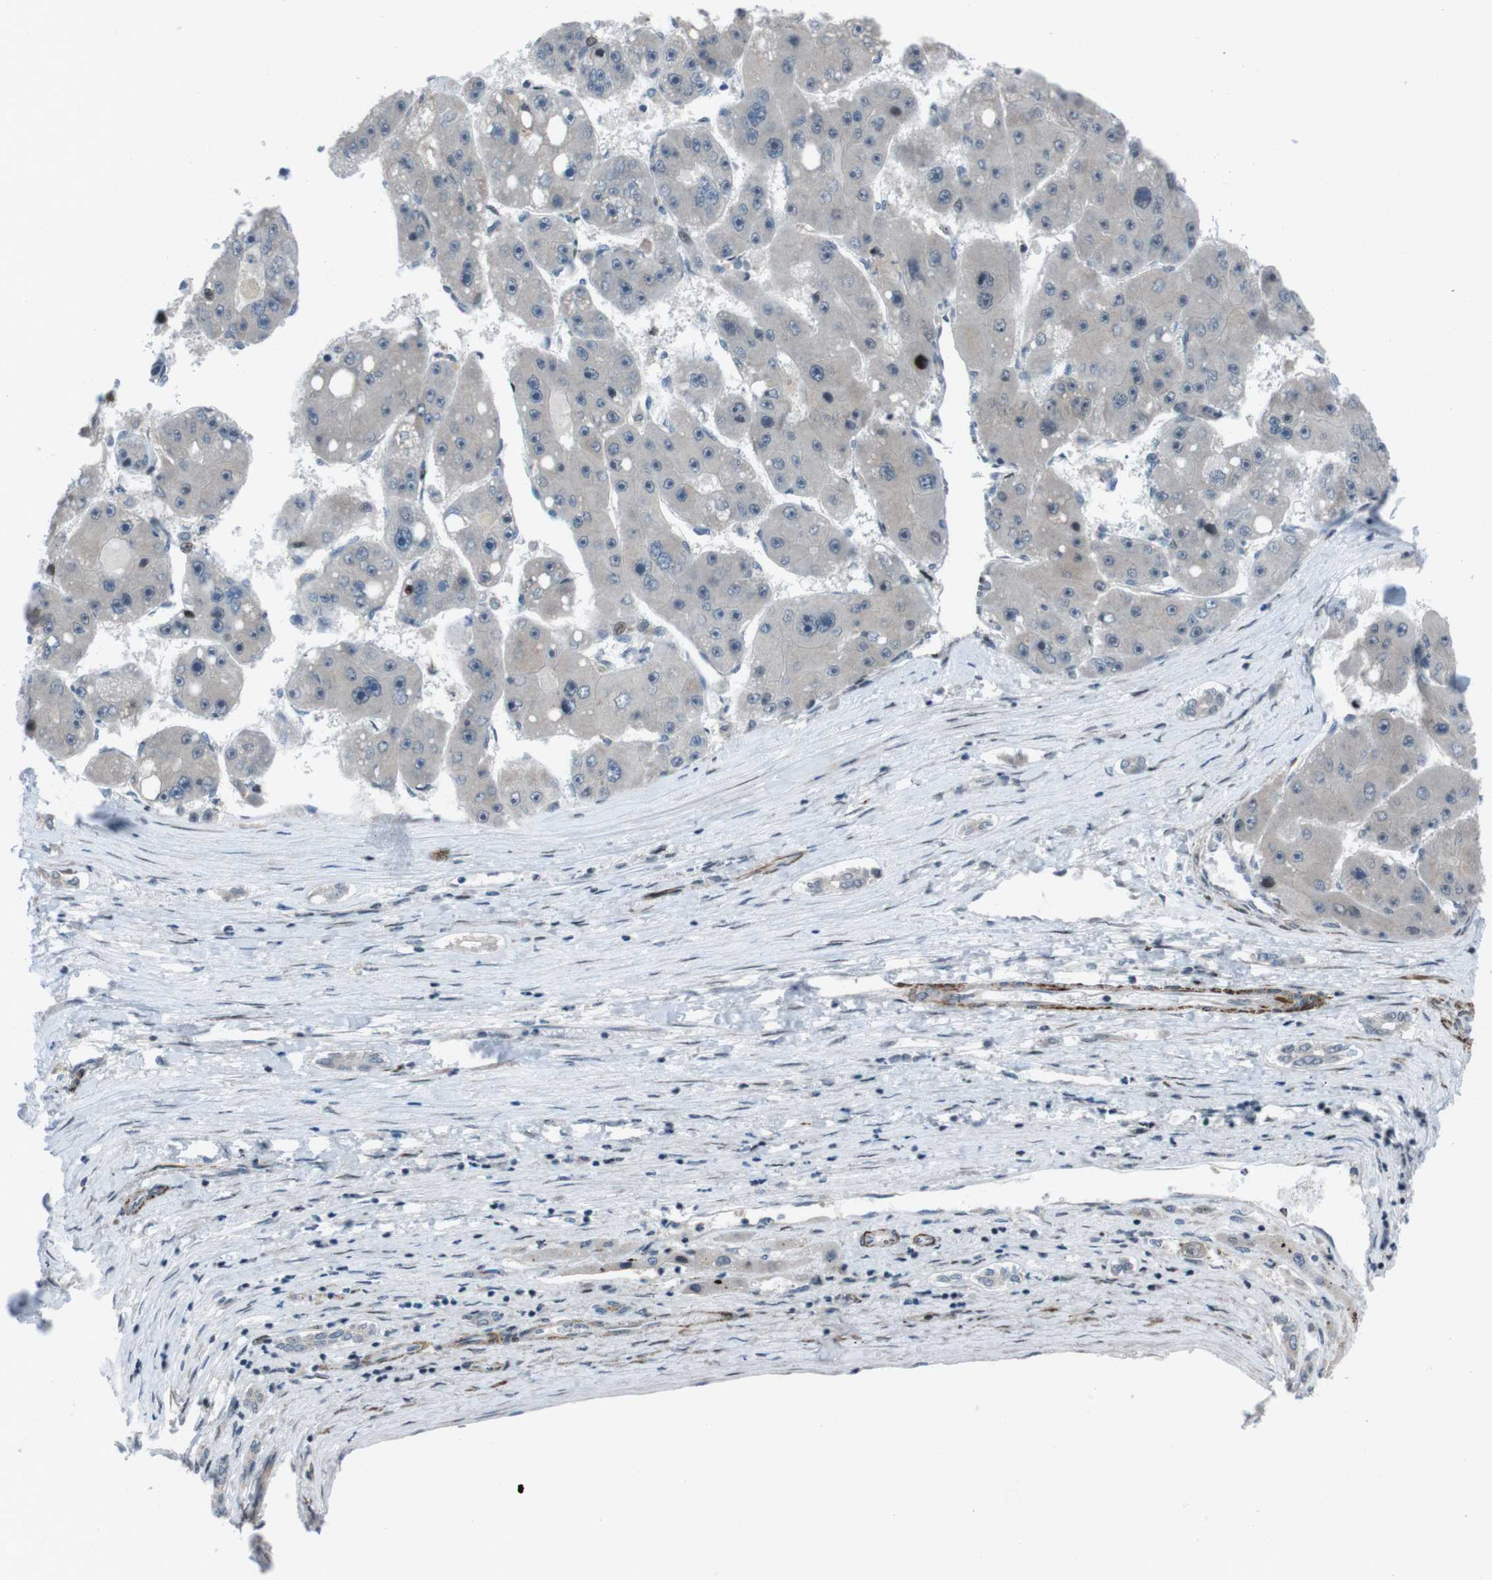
{"staining": {"intensity": "negative", "quantity": "none", "location": "none"}, "tissue": "liver cancer", "cell_type": "Tumor cells", "image_type": "cancer", "snomed": [{"axis": "morphology", "description": "Carcinoma, Hepatocellular, NOS"}, {"axis": "topography", "description": "Liver"}], "caption": "Micrograph shows no protein expression in tumor cells of liver cancer (hepatocellular carcinoma) tissue.", "gene": "PBRM1", "patient": {"sex": "female", "age": 61}}